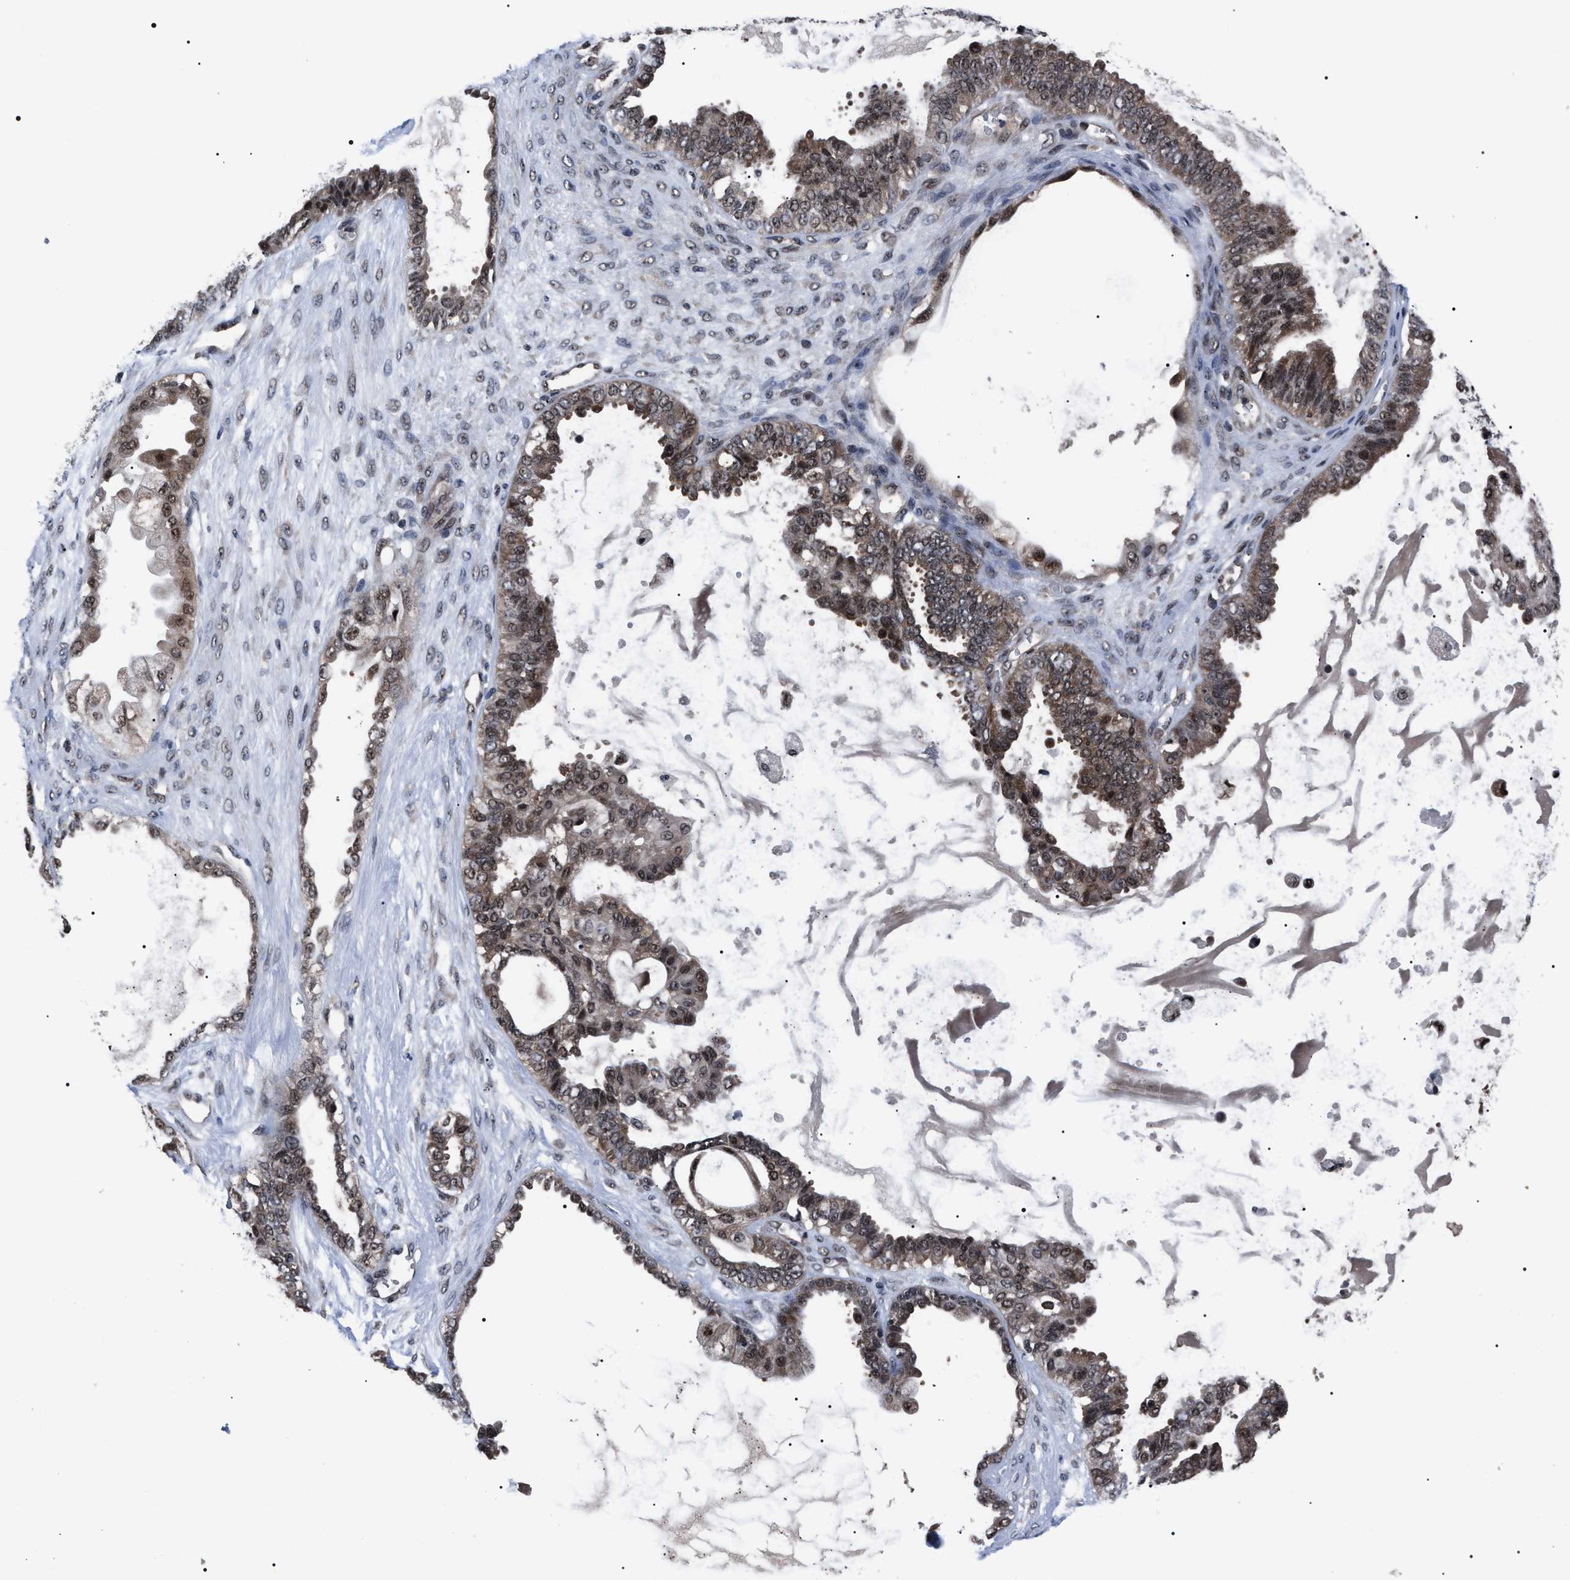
{"staining": {"intensity": "moderate", "quantity": ">75%", "location": "cytoplasmic/membranous,nuclear"}, "tissue": "ovarian cancer", "cell_type": "Tumor cells", "image_type": "cancer", "snomed": [{"axis": "morphology", "description": "Carcinoma, NOS"}, {"axis": "morphology", "description": "Carcinoma, endometroid"}, {"axis": "topography", "description": "Ovary"}], "caption": "Immunohistochemistry (IHC) of human ovarian cancer (carcinoma) reveals medium levels of moderate cytoplasmic/membranous and nuclear staining in approximately >75% of tumor cells.", "gene": "CSNK2A1", "patient": {"sex": "female", "age": 50}}